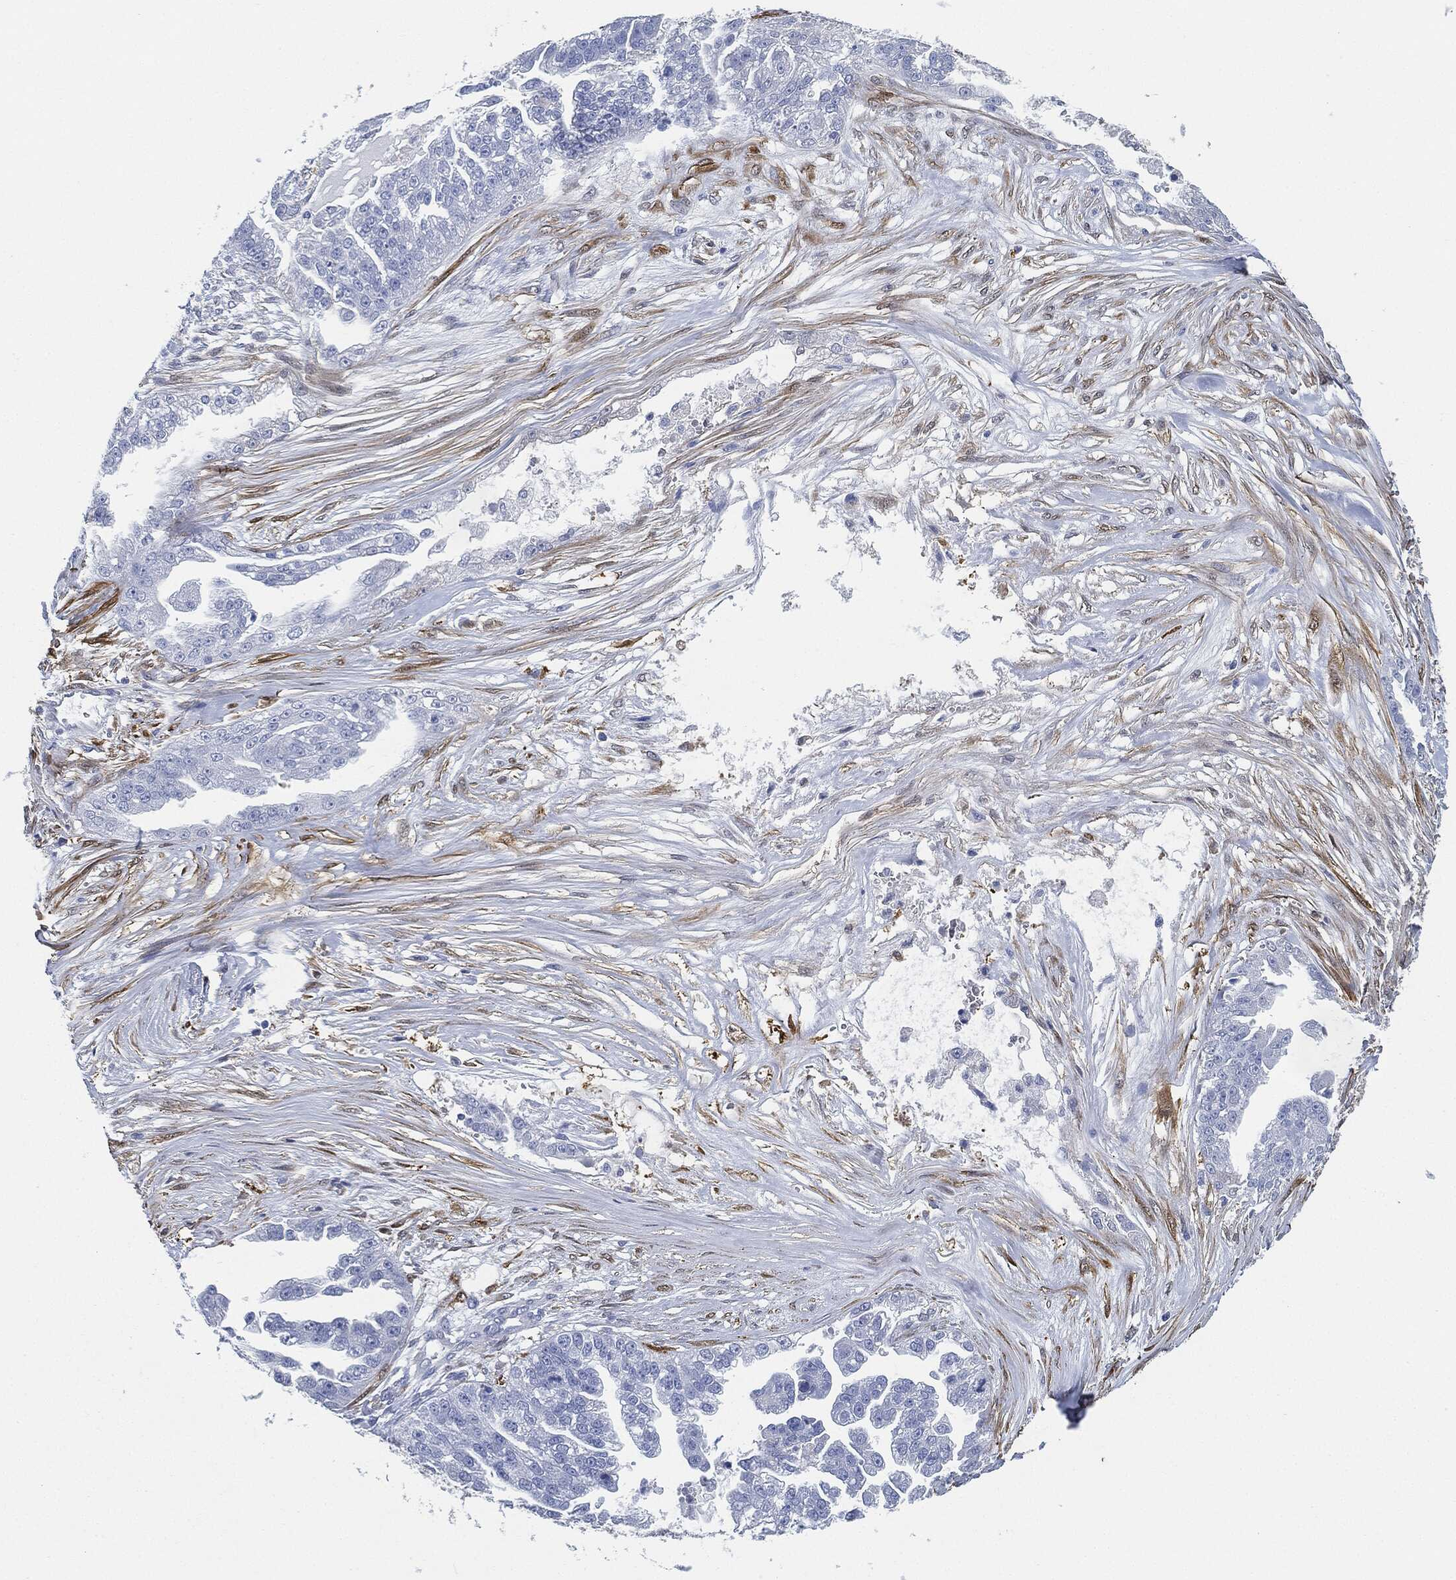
{"staining": {"intensity": "negative", "quantity": "none", "location": "none"}, "tissue": "ovarian cancer", "cell_type": "Tumor cells", "image_type": "cancer", "snomed": [{"axis": "morphology", "description": "Cystadenocarcinoma, serous, NOS"}, {"axis": "topography", "description": "Ovary"}], "caption": "A micrograph of serous cystadenocarcinoma (ovarian) stained for a protein demonstrates no brown staining in tumor cells.", "gene": "TAGLN", "patient": {"sex": "female", "age": 58}}